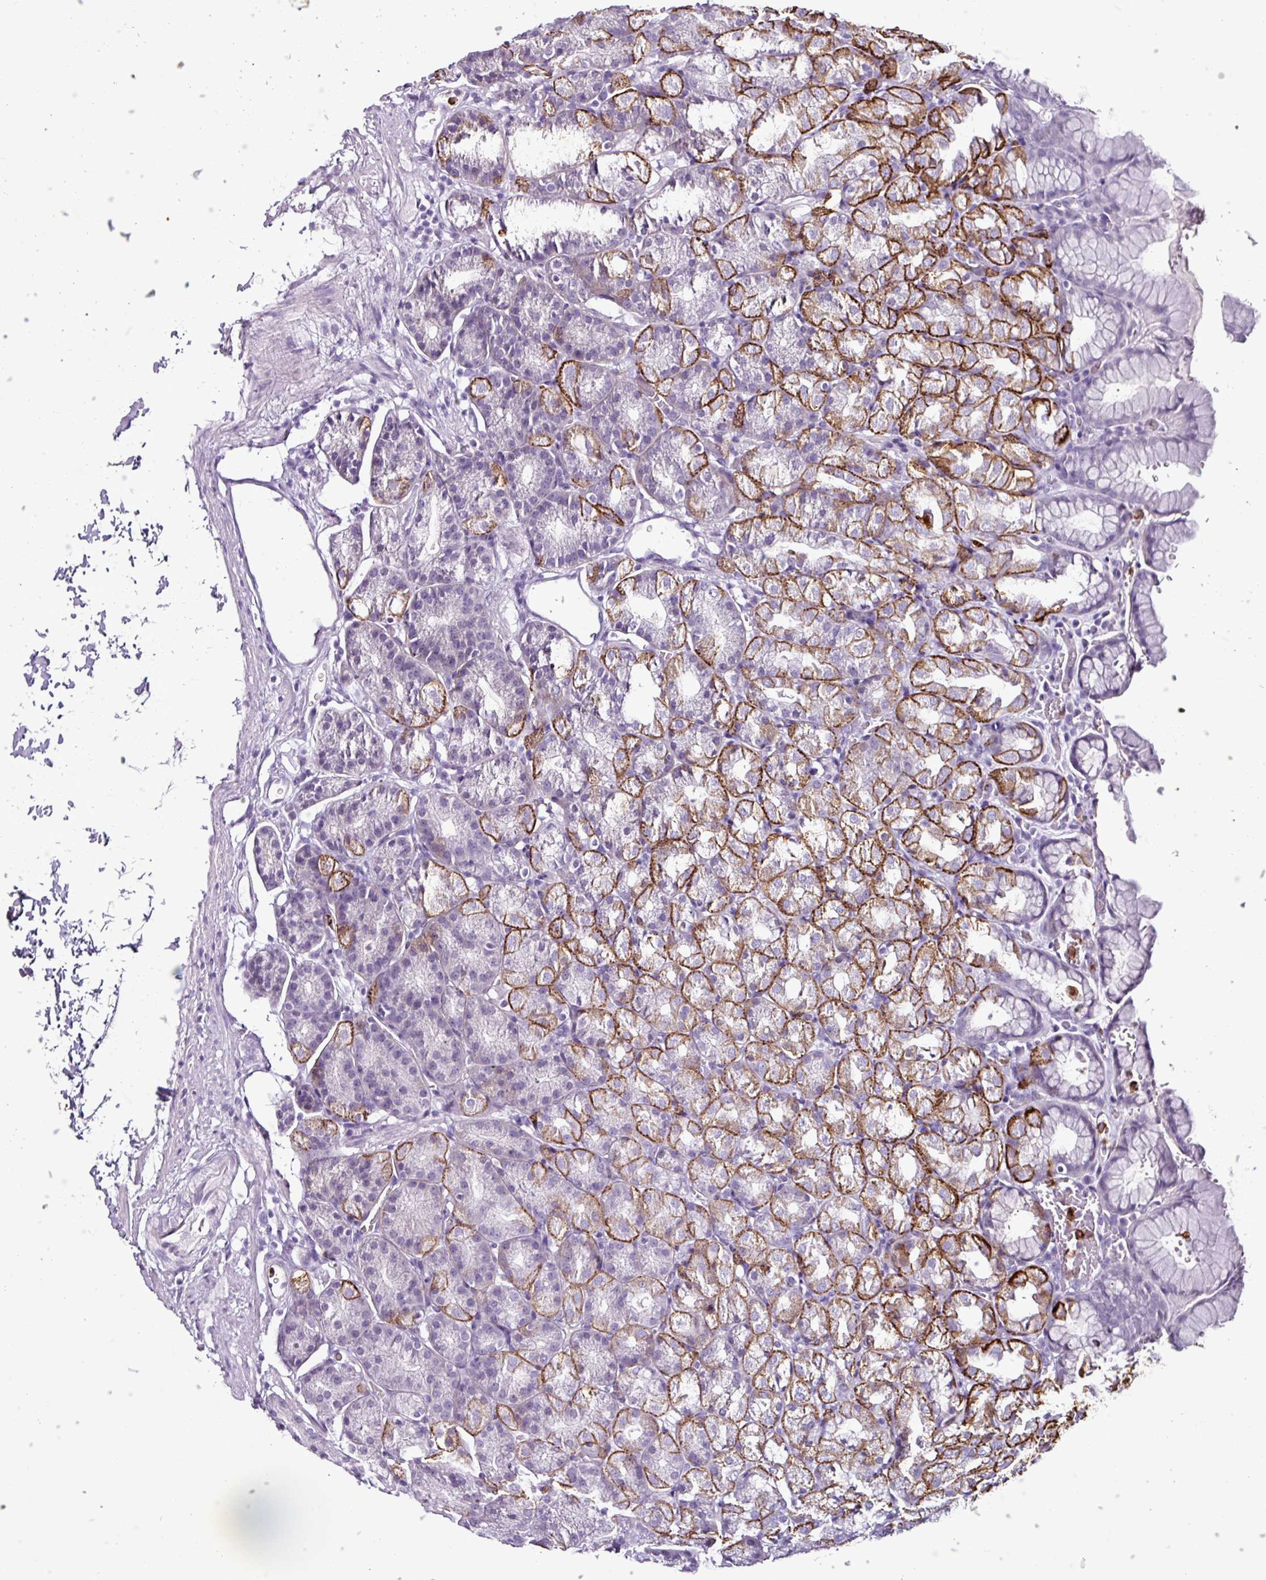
{"staining": {"intensity": "strong", "quantity": "<25%", "location": "cytoplasmic/membranous"}, "tissue": "stomach", "cell_type": "Glandular cells", "image_type": "normal", "snomed": [{"axis": "morphology", "description": "Normal tissue, NOS"}, {"axis": "topography", "description": "Stomach, upper"}], "caption": "Immunohistochemical staining of unremarkable human stomach displays strong cytoplasmic/membranous protein staining in approximately <25% of glandular cells. (DAB (3,3'-diaminobenzidine) = brown stain, brightfield microscopy at high magnification).", "gene": "TMEM178A", "patient": {"sex": "female", "age": 81}}